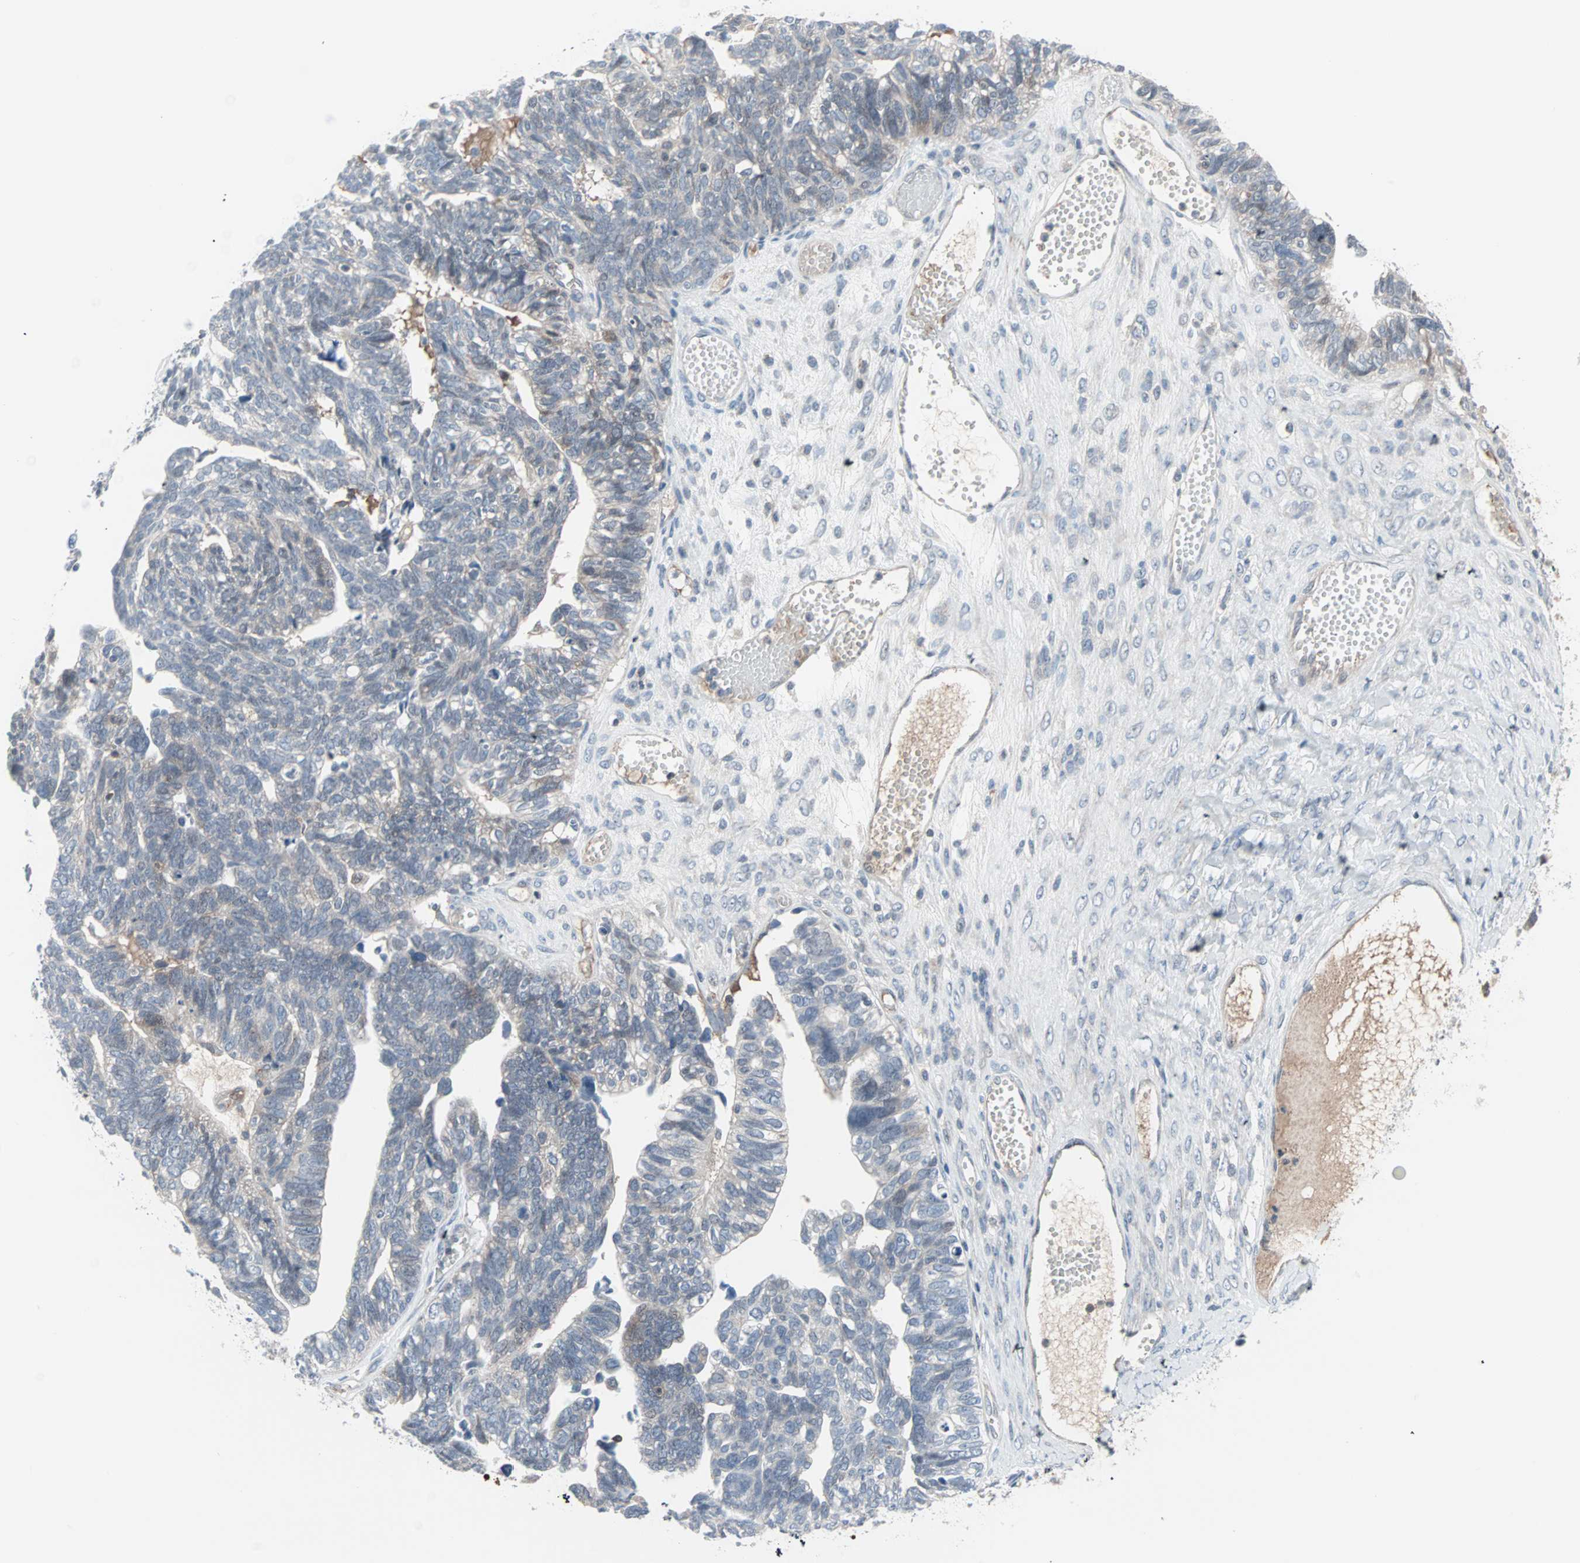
{"staining": {"intensity": "negative", "quantity": "none", "location": "none"}, "tissue": "ovarian cancer", "cell_type": "Tumor cells", "image_type": "cancer", "snomed": [{"axis": "morphology", "description": "Cystadenocarcinoma, serous, NOS"}, {"axis": "topography", "description": "Ovary"}], "caption": "Human ovarian serous cystadenocarcinoma stained for a protein using immunohistochemistry (IHC) shows no staining in tumor cells.", "gene": "CASP3", "patient": {"sex": "female", "age": 79}}